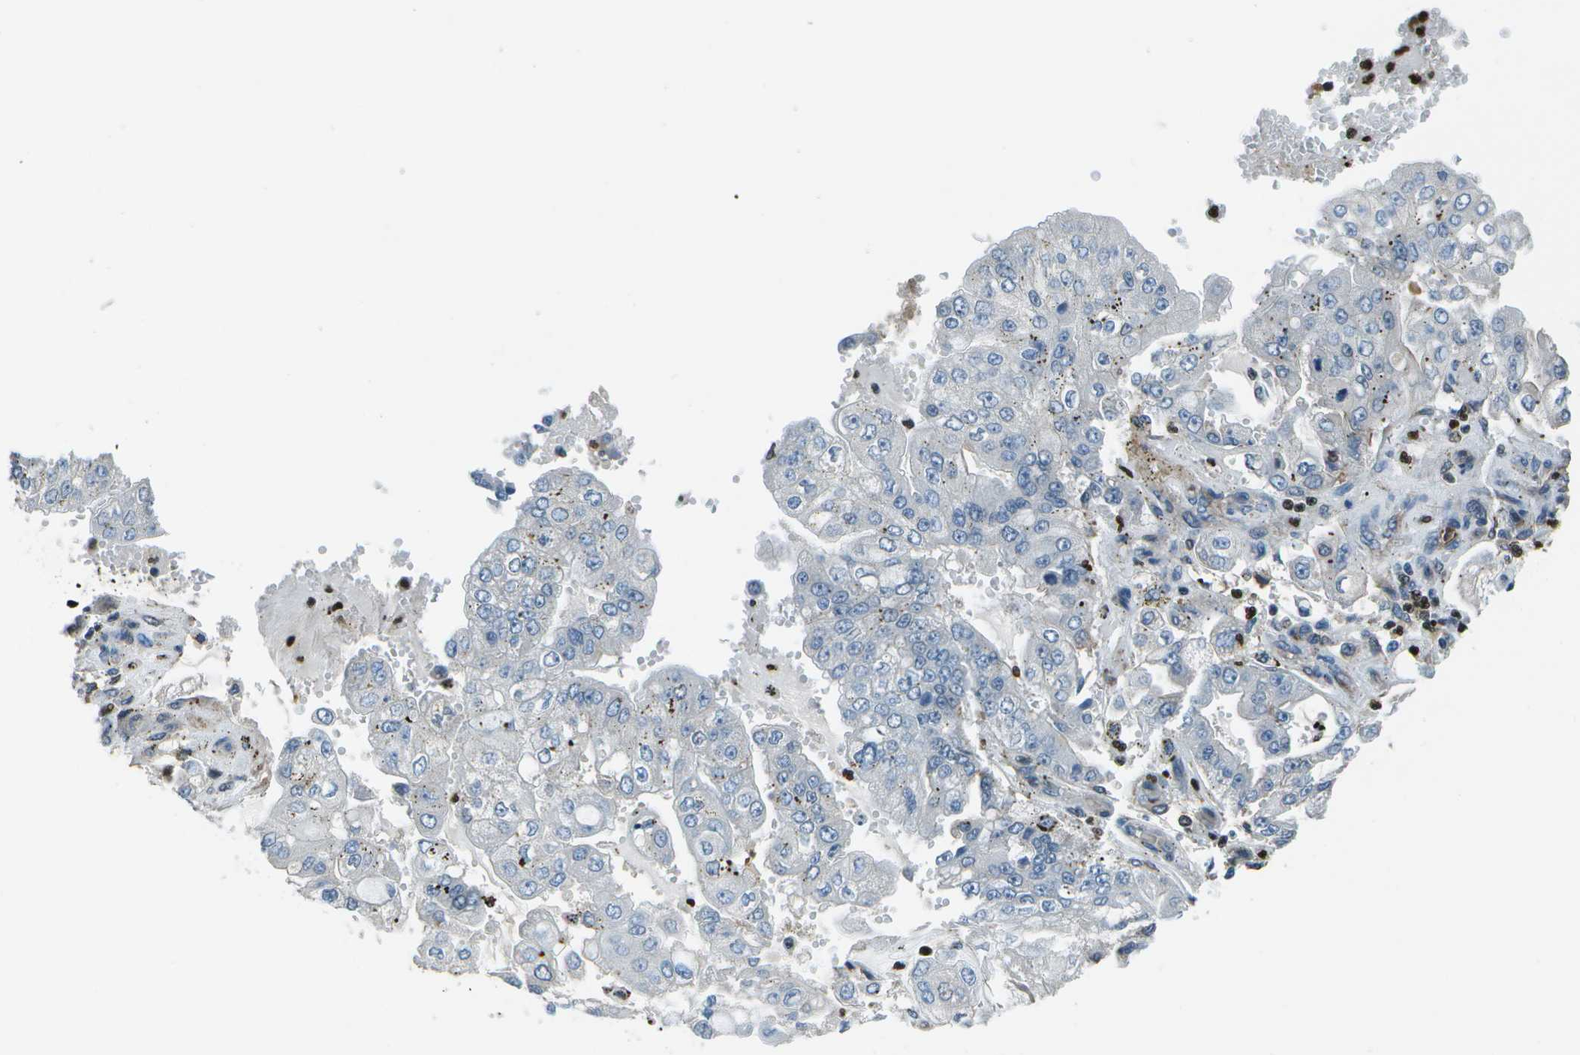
{"staining": {"intensity": "negative", "quantity": "none", "location": "none"}, "tissue": "stomach cancer", "cell_type": "Tumor cells", "image_type": "cancer", "snomed": [{"axis": "morphology", "description": "Adenocarcinoma, NOS"}, {"axis": "topography", "description": "Stomach"}], "caption": "High magnification brightfield microscopy of adenocarcinoma (stomach) stained with DAB (3,3'-diaminobenzidine) (brown) and counterstained with hematoxylin (blue): tumor cells show no significant staining. (DAB IHC, high magnification).", "gene": "PDLIM1", "patient": {"sex": "male", "age": 76}}